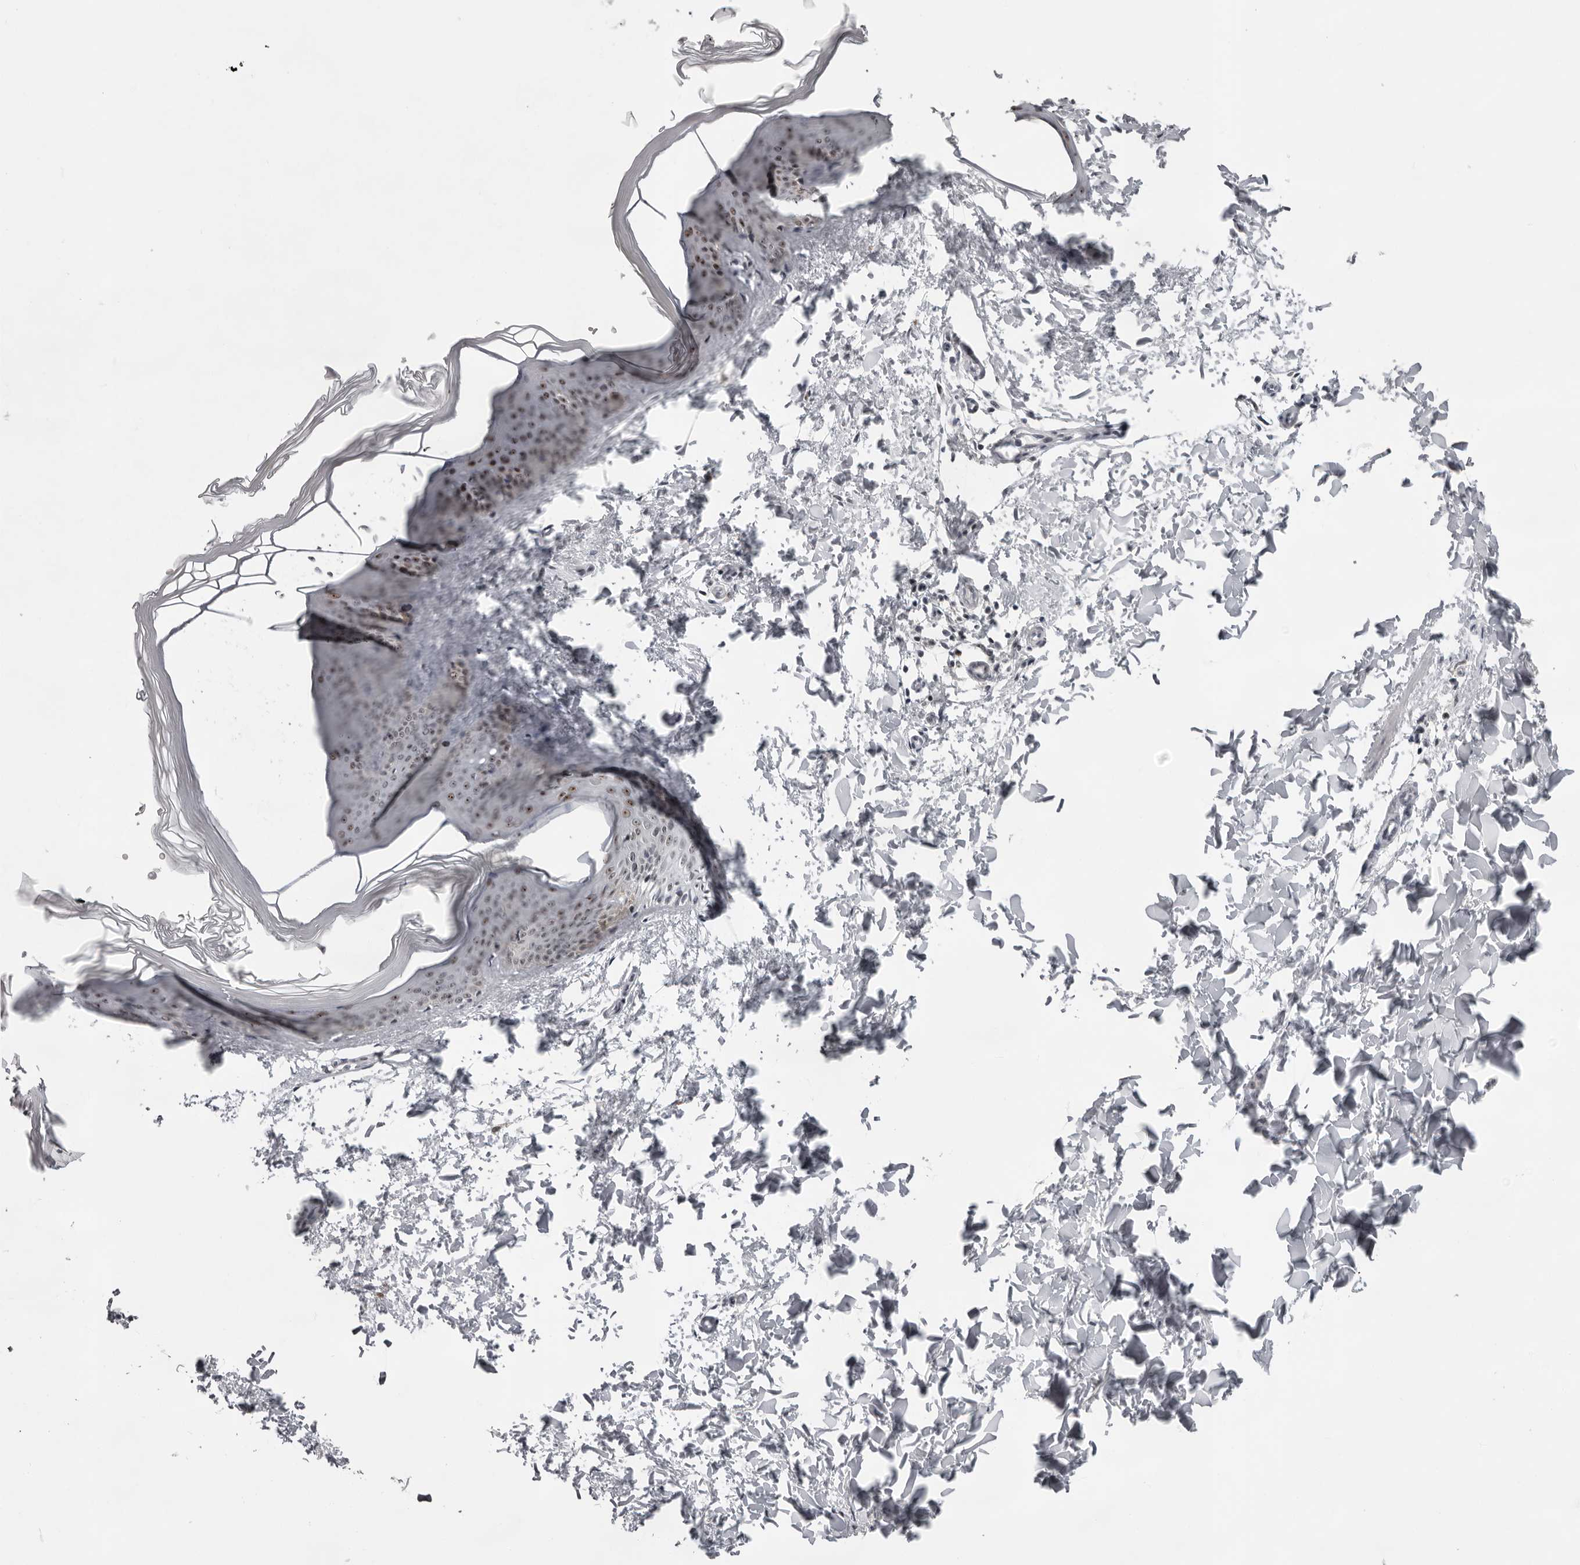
{"staining": {"intensity": "negative", "quantity": "none", "location": "none"}, "tissue": "skin", "cell_type": "Fibroblasts", "image_type": "normal", "snomed": [{"axis": "morphology", "description": "Normal tissue, NOS"}, {"axis": "topography", "description": "Skin"}], "caption": "Immunohistochemistry (IHC) image of unremarkable human skin stained for a protein (brown), which demonstrates no expression in fibroblasts.", "gene": "EXOSC10", "patient": {"sex": "female", "age": 27}}